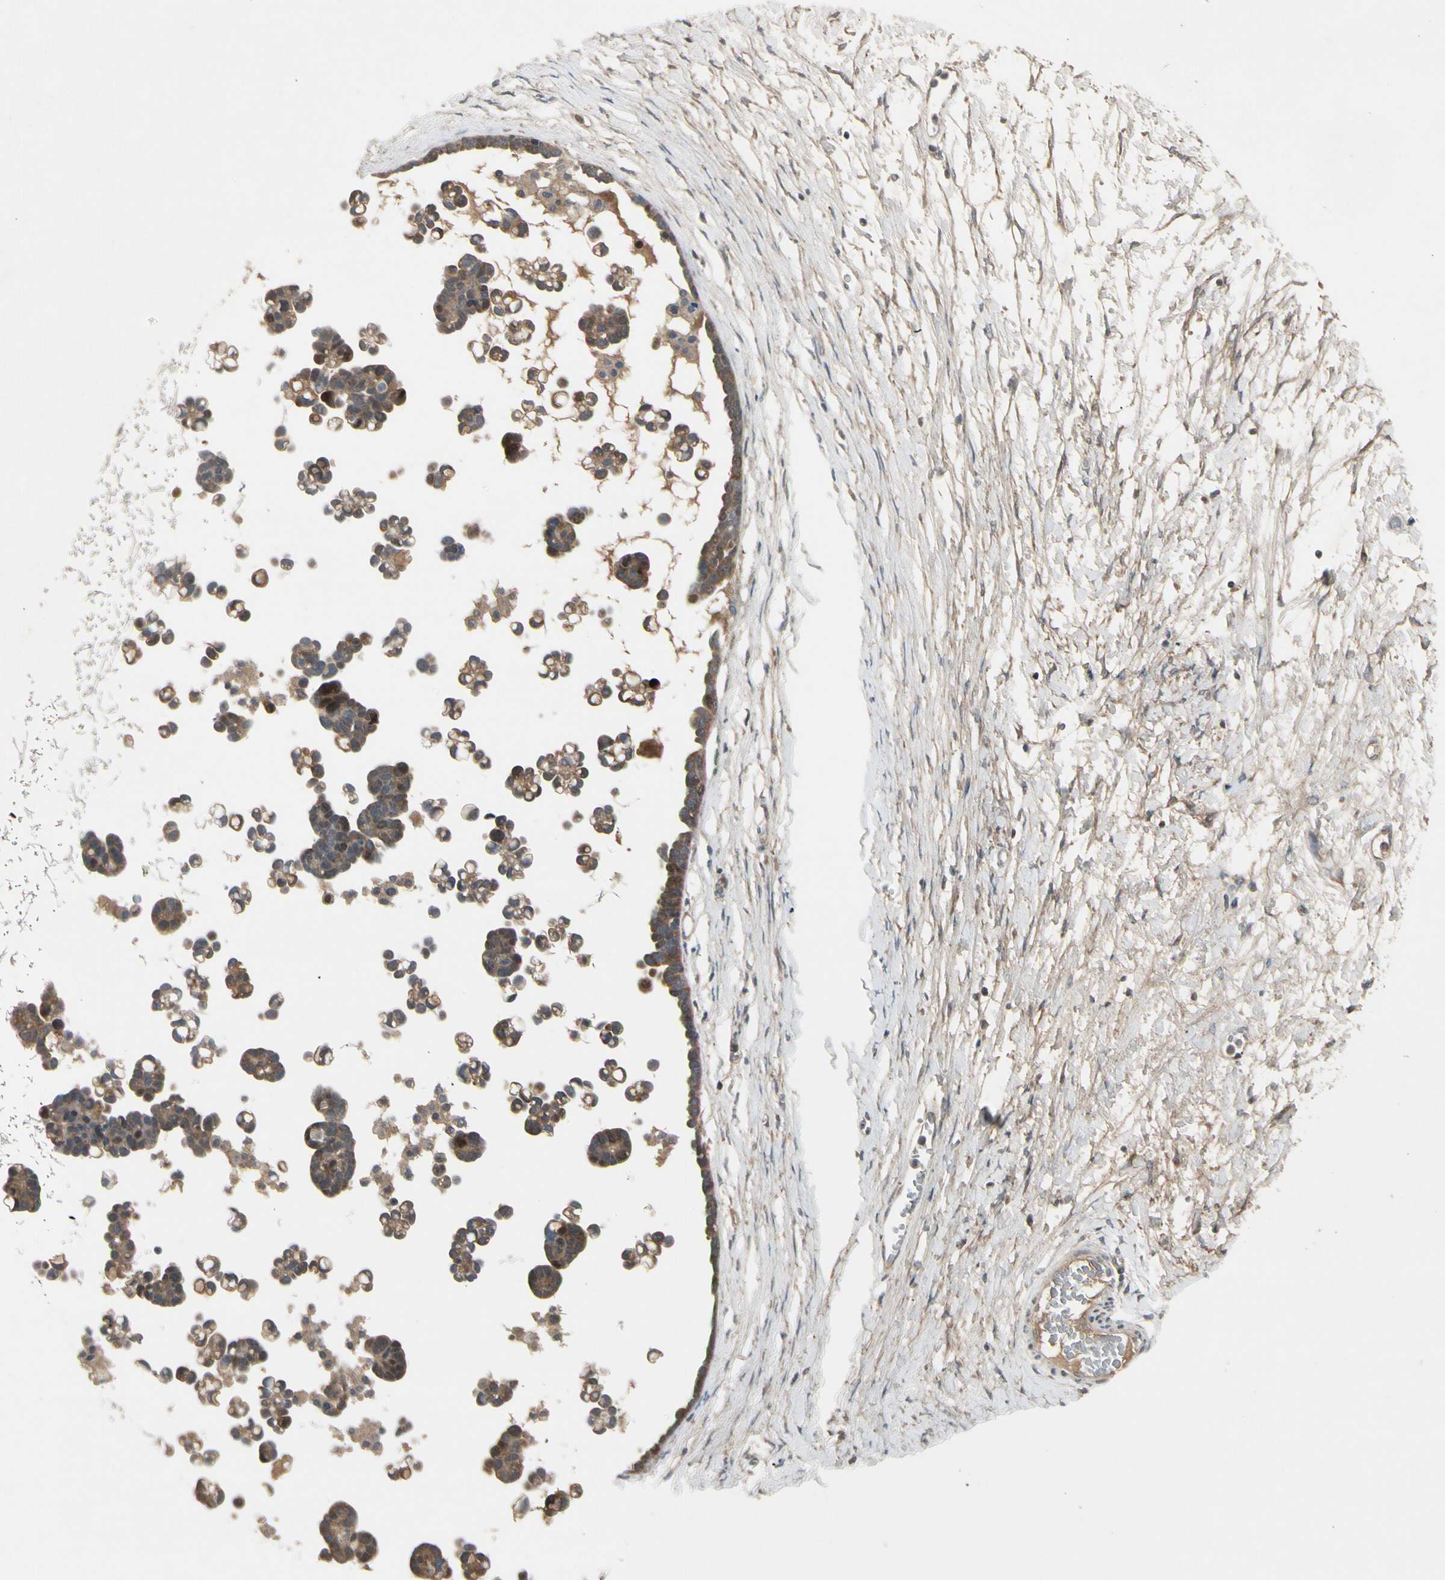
{"staining": {"intensity": "moderate", "quantity": ">75%", "location": "cytoplasmic/membranous"}, "tissue": "ovarian cancer", "cell_type": "Tumor cells", "image_type": "cancer", "snomed": [{"axis": "morphology", "description": "Cystadenocarcinoma, serous, NOS"}, {"axis": "topography", "description": "Ovary"}], "caption": "Protein expression analysis of ovarian serous cystadenocarcinoma demonstrates moderate cytoplasmic/membranous positivity in approximately >75% of tumor cells.", "gene": "FHDC1", "patient": {"sex": "female", "age": 54}}